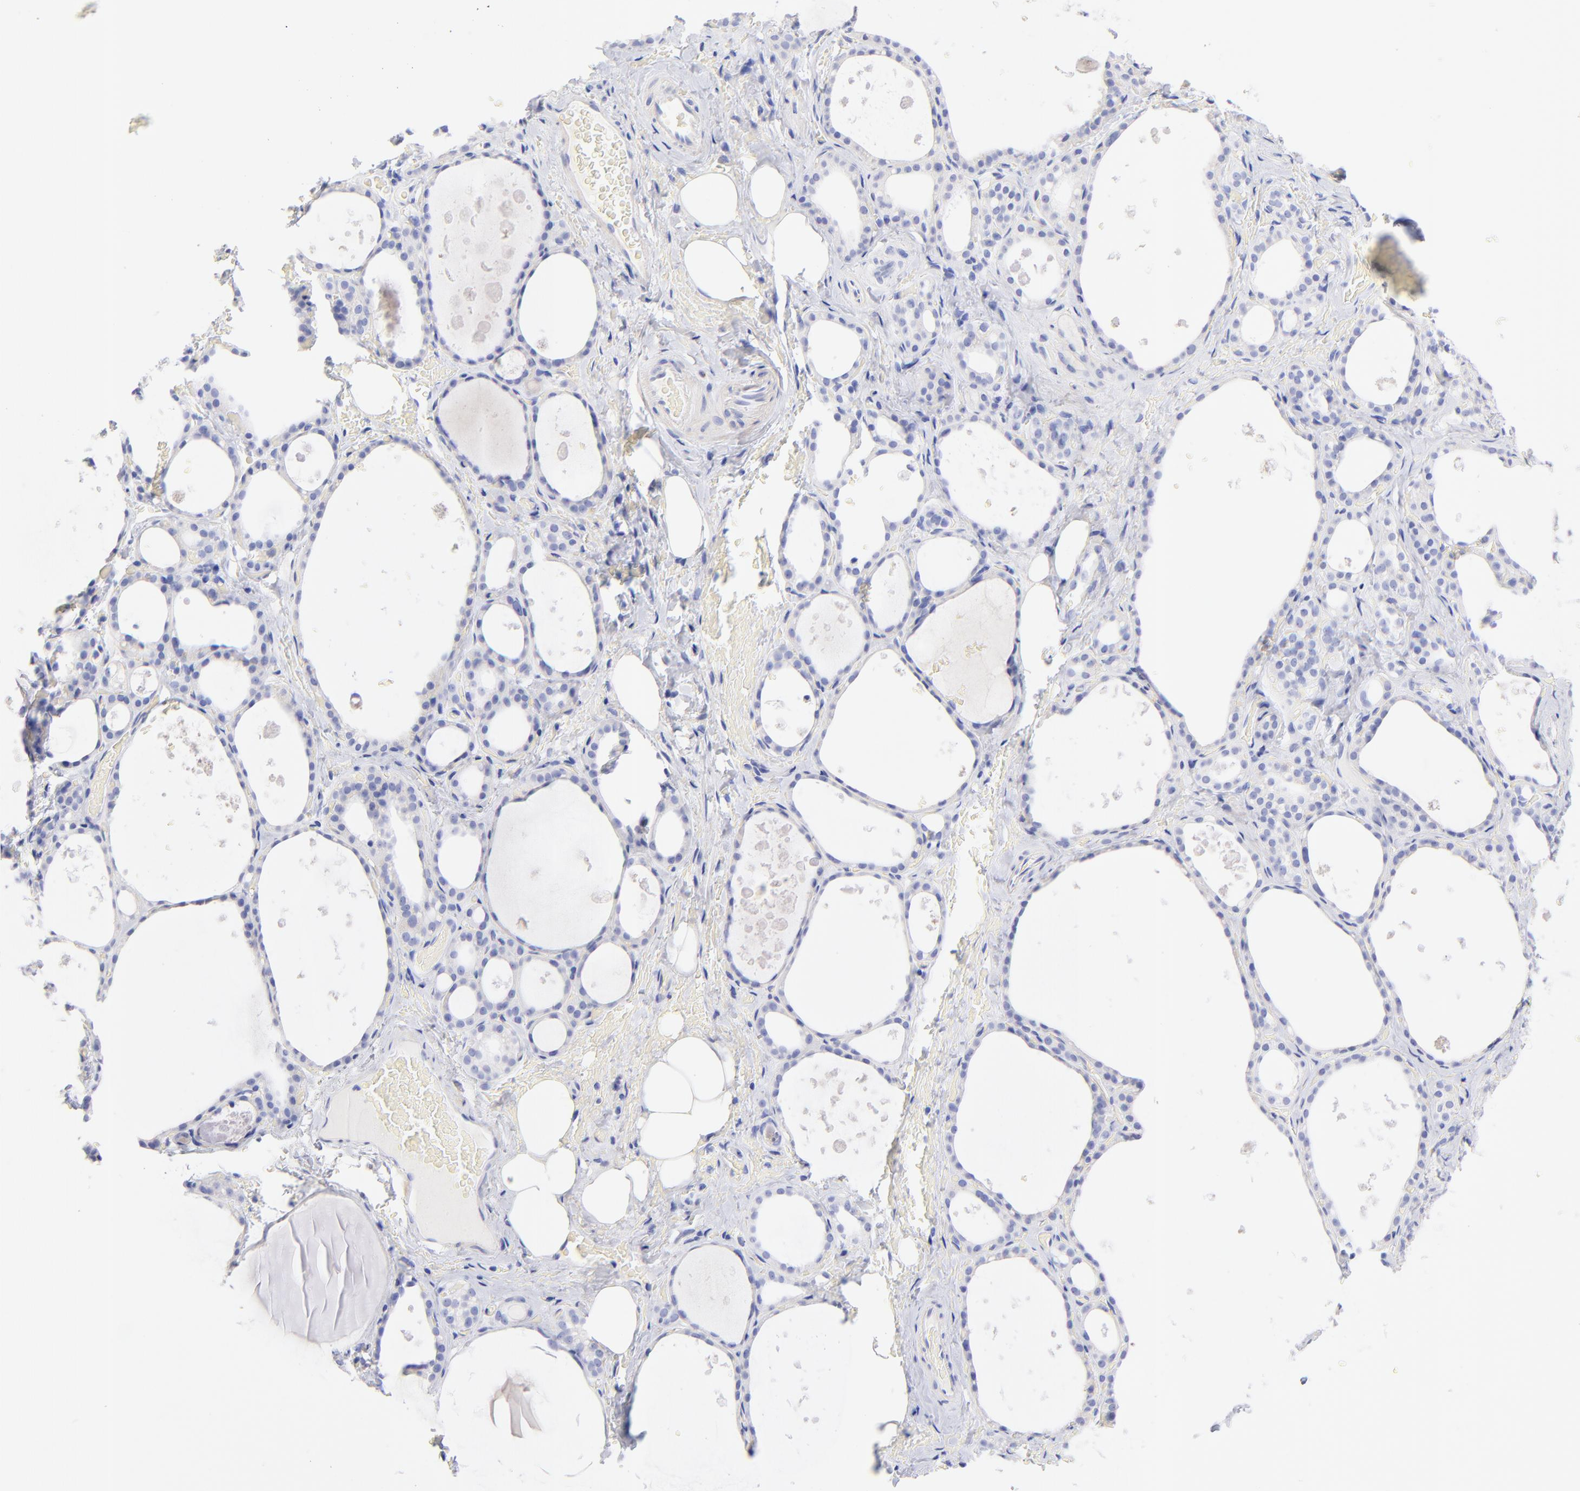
{"staining": {"intensity": "negative", "quantity": "none", "location": "none"}, "tissue": "thyroid gland", "cell_type": "Glandular cells", "image_type": "normal", "snomed": [{"axis": "morphology", "description": "Normal tissue, NOS"}, {"axis": "topography", "description": "Thyroid gland"}], "caption": "This histopathology image is of unremarkable thyroid gland stained with IHC to label a protein in brown with the nuclei are counter-stained blue. There is no staining in glandular cells.", "gene": "C1QTNF6", "patient": {"sex": "male", "age": 61}}